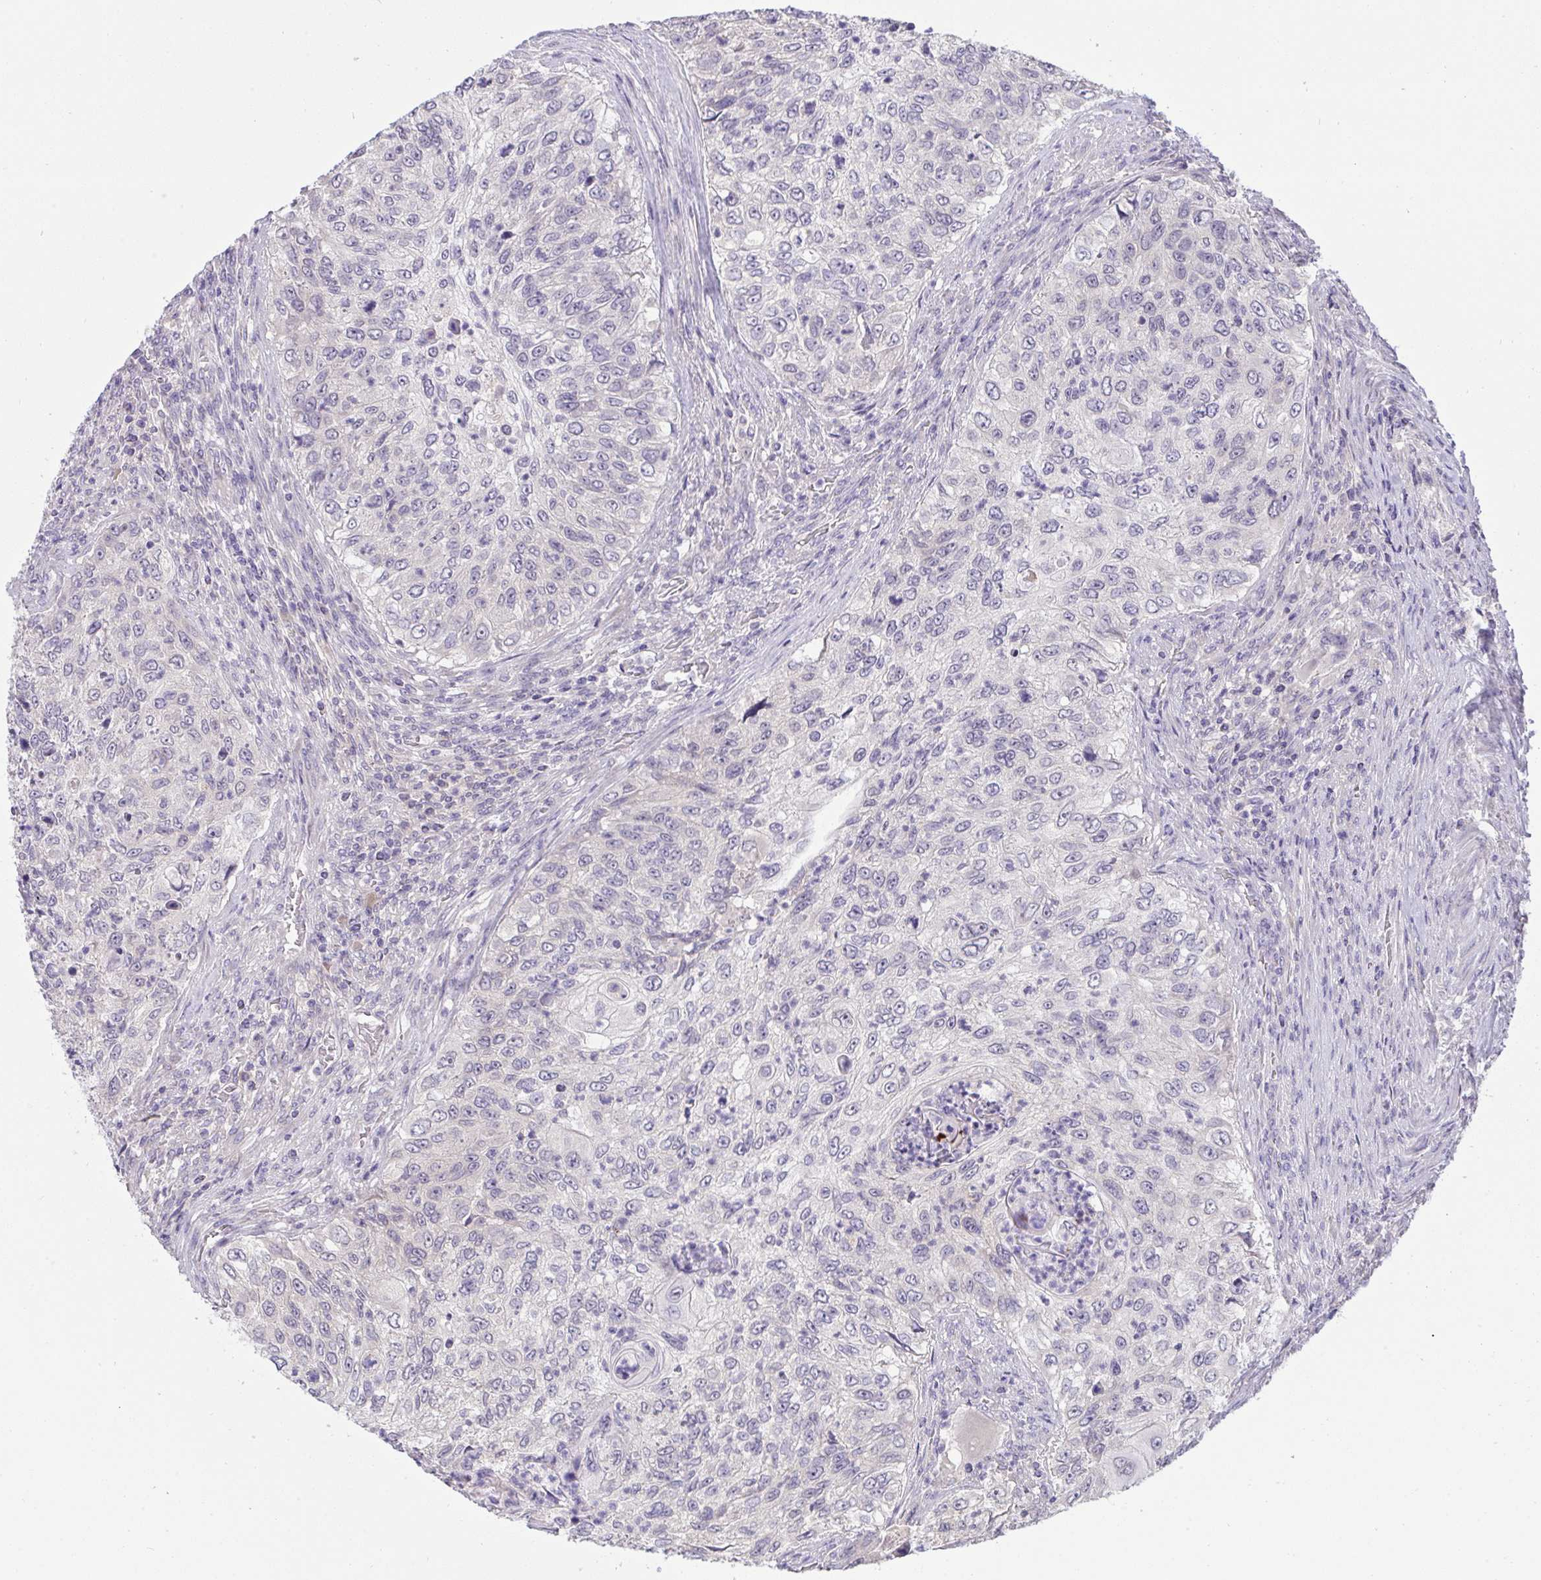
{"staining": {"intensity": "negative", "quantity": "none", "location": "none"}, "tissue": "urothelial cancer", "cell_type": "Tumor cells", "image_type": "cancer", "snomed": [{"axis": "morphology", "description": "Urothelial carcinoma, High grade"}, {"axis": "topography", "description": "Urinary bladder"}], "caption": "Image shows no significant protein positivity in tumor cells of urothelial cancer.", "gene": "TMEM41A", "patient": {"sex": "female", "age": 60}}